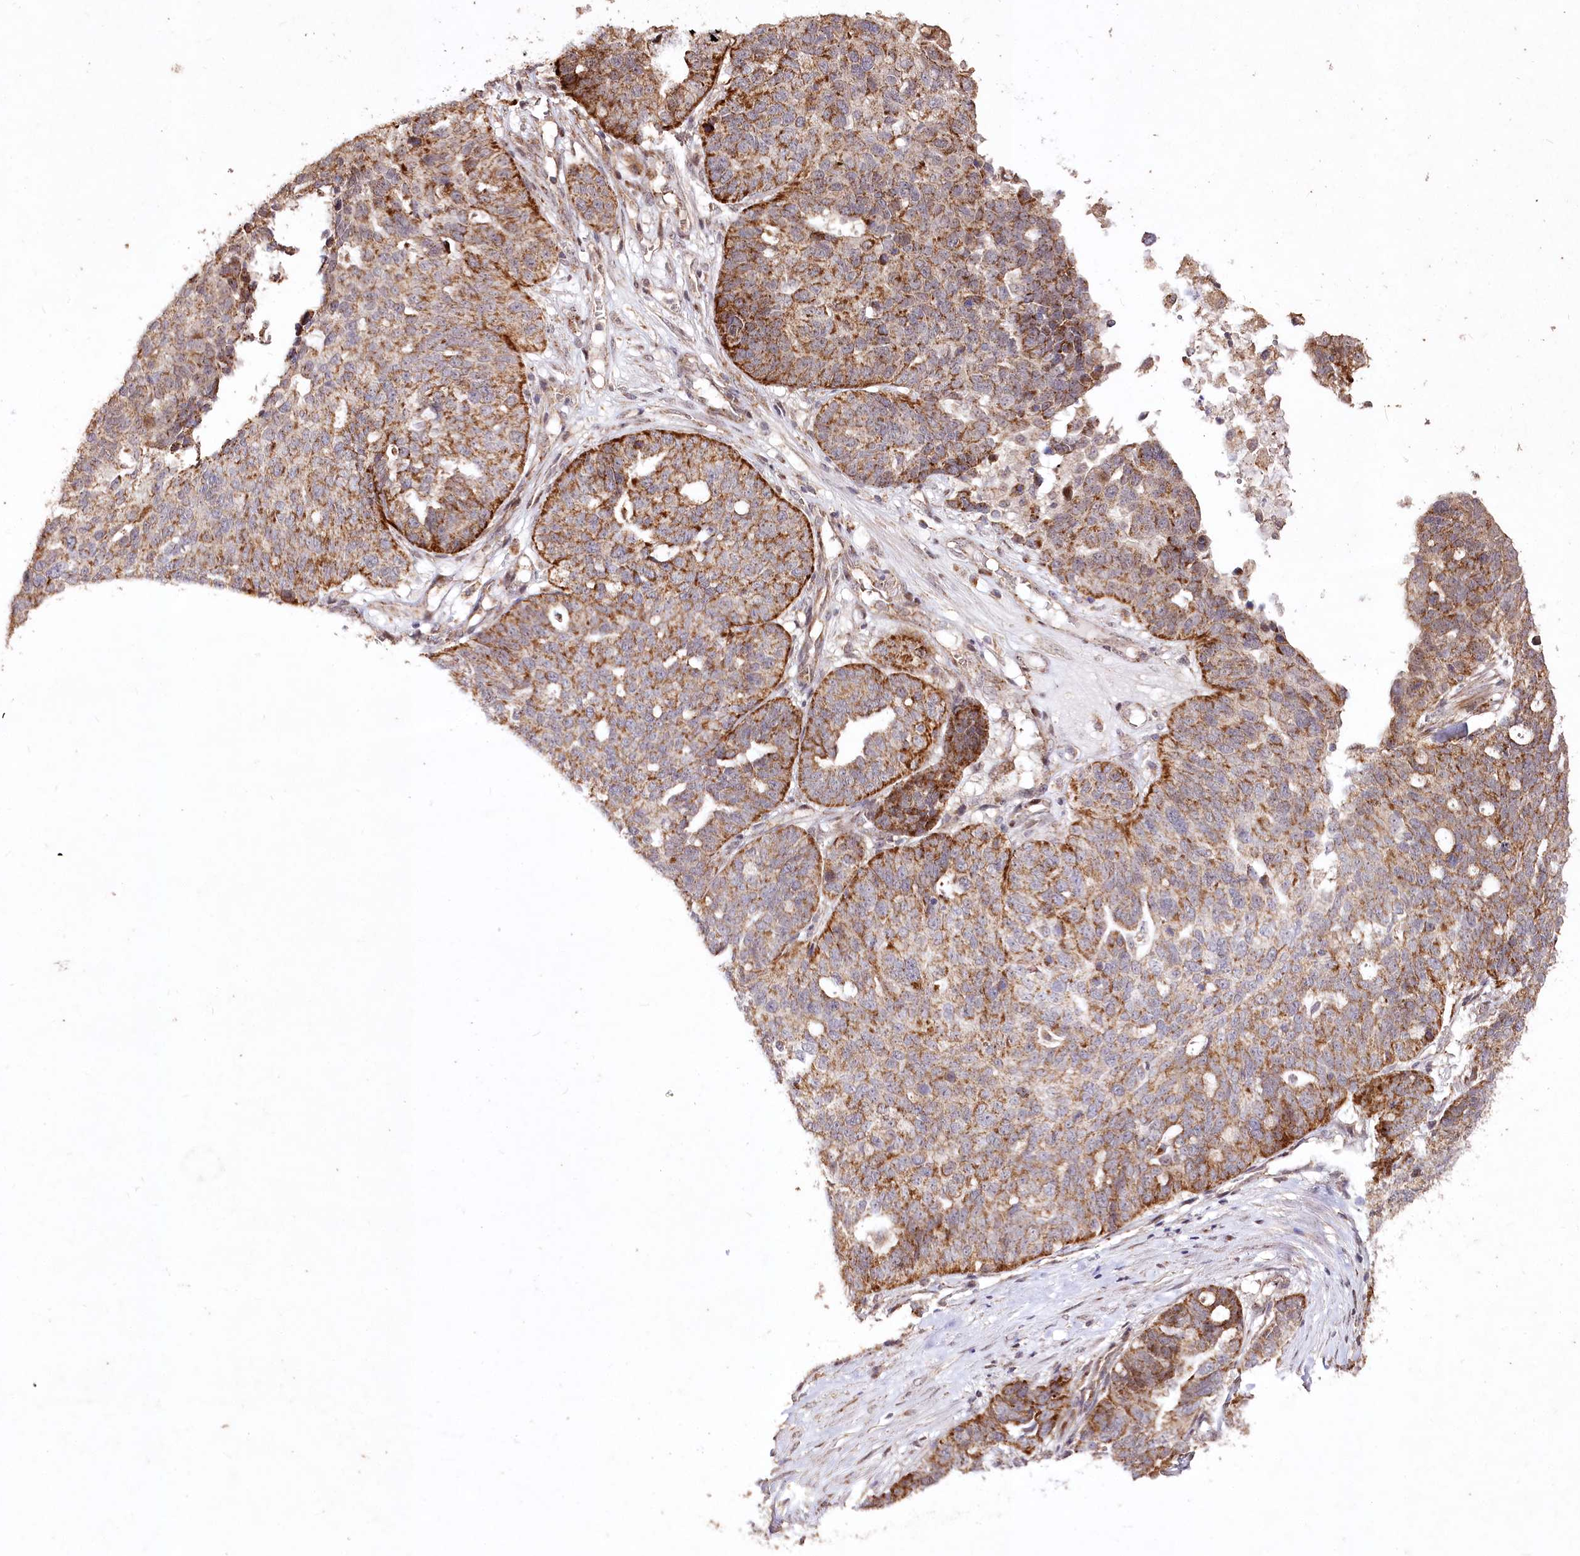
{"staining": {"intensity": "moderate", "quantity": ">75%", "location": "cytoplasmic/membranous"}, "tissue": "ovarian cancer", "cell_type": "Tumor cells", "image_type": "cancer", "snomed": [{"axis": "morphology", "description": "Cystadenocarcinoma, serous, NOS"}, {"axis": "topography", "description": "Ovary"}], "caption": "Serous cystadenocarcinoma (ovarian) stained for a protein displays moderate cytoplasmic/membranous positivity in tumor cells.", "gene": "CARD19", "patient": {"sex": "female", "age": 59}}